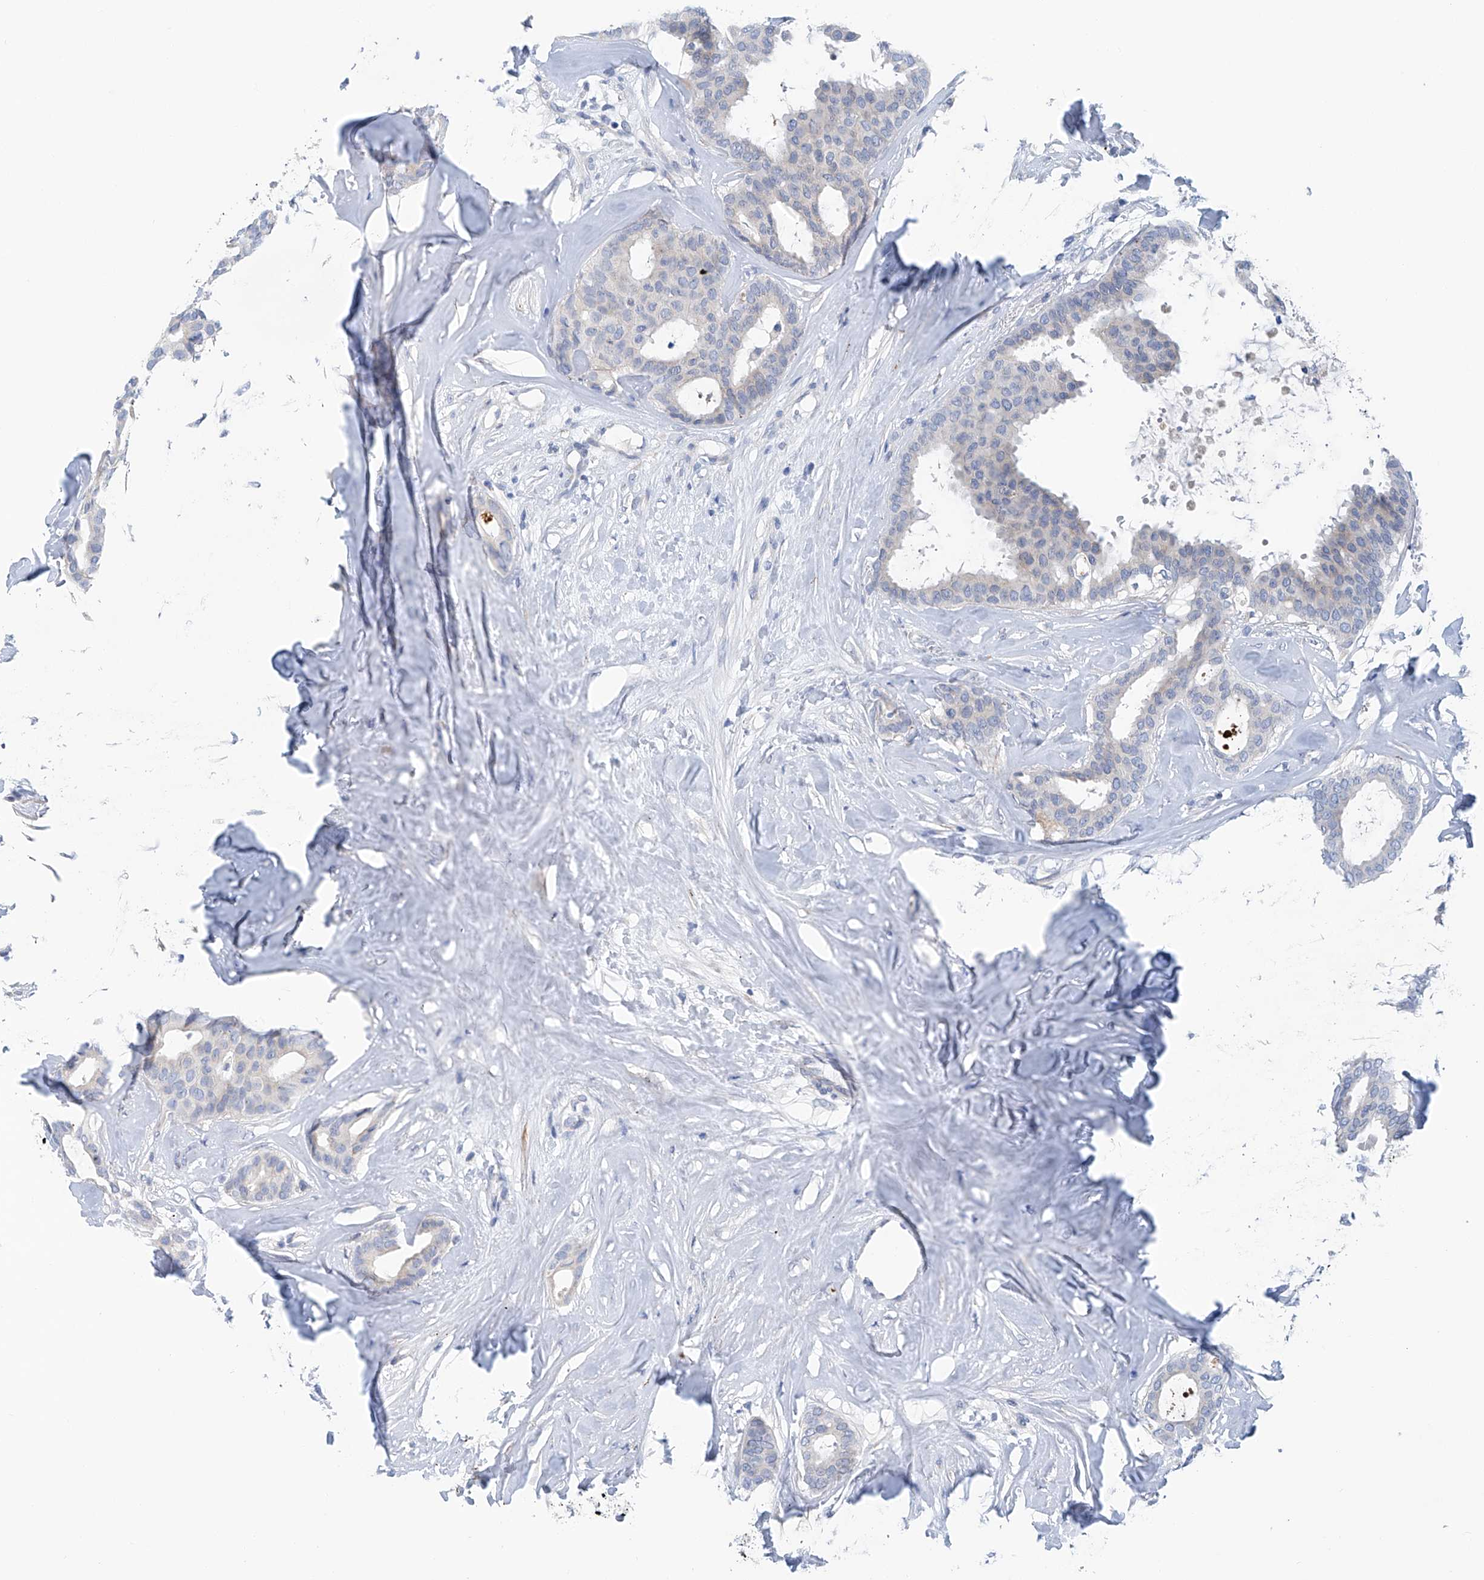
{"staining": {"intensity": "negative", "quantity": "none", "location": "none"}, "tissue": "breast cancer", "cell_type": "Tumor cells", "image_type": "cancer", "snomed": [{"axis": "morphology", "description": "Duct carcinoma"}, {"axis": "topography", "description": "Breast"}], "caption": "This is a histopathology image of immunohistochemistry (IHC) staining of breast cancer, which shows no staining in tumor cells. The staining was performed using DAB to visualize the protein expression in brown, while the nuclei were stained in blue with hematoxylin (Magnification: 20x).", "gene": "CEP85L", "patient": {"sex": "female", "age": 75}}